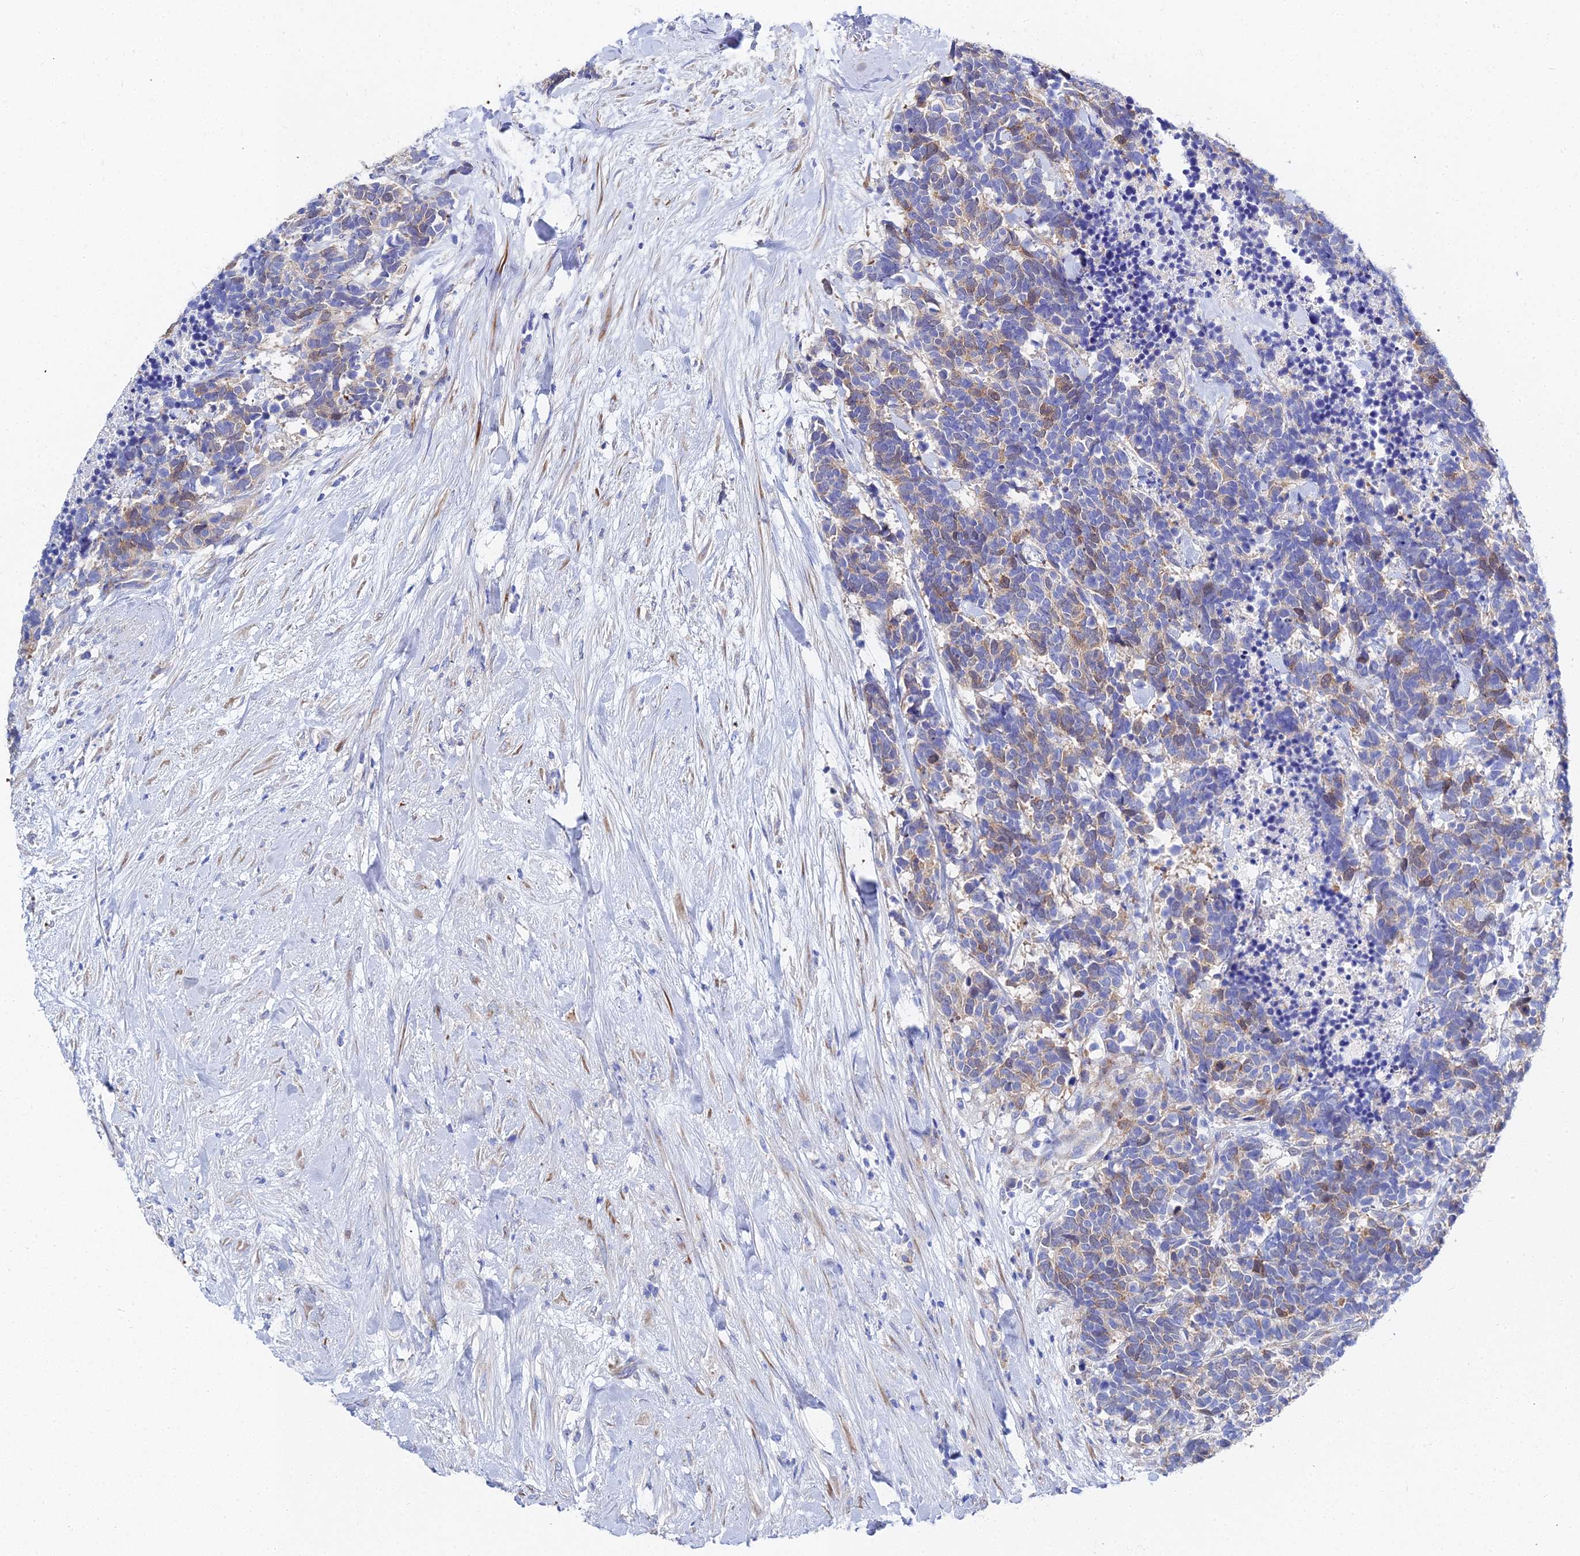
{"staining": {"intensity": "weak", "quantity": "<25%", "location": "cytoplasmic/membranous"}, "tissue": "carcinoid", "cell_type": "Tumor cells", "image_type": "cancer", "snomed": [{"axis": "morphology", "description": "Carcinoma, NOS"}, {"axis": "morphology", "description": "Carcinoid, malignant, NOS"}, {"axis": "topography", "description": "Prostate"}], "caption": "Protein analysis of carcinoid demonstrates no significant staining in tumor cells. (Immunohistochemistry (ihc), brightfield microscopy, high magnification).", "gene": "PTTG1", "patient": {"sex": "male", "age": 57}}